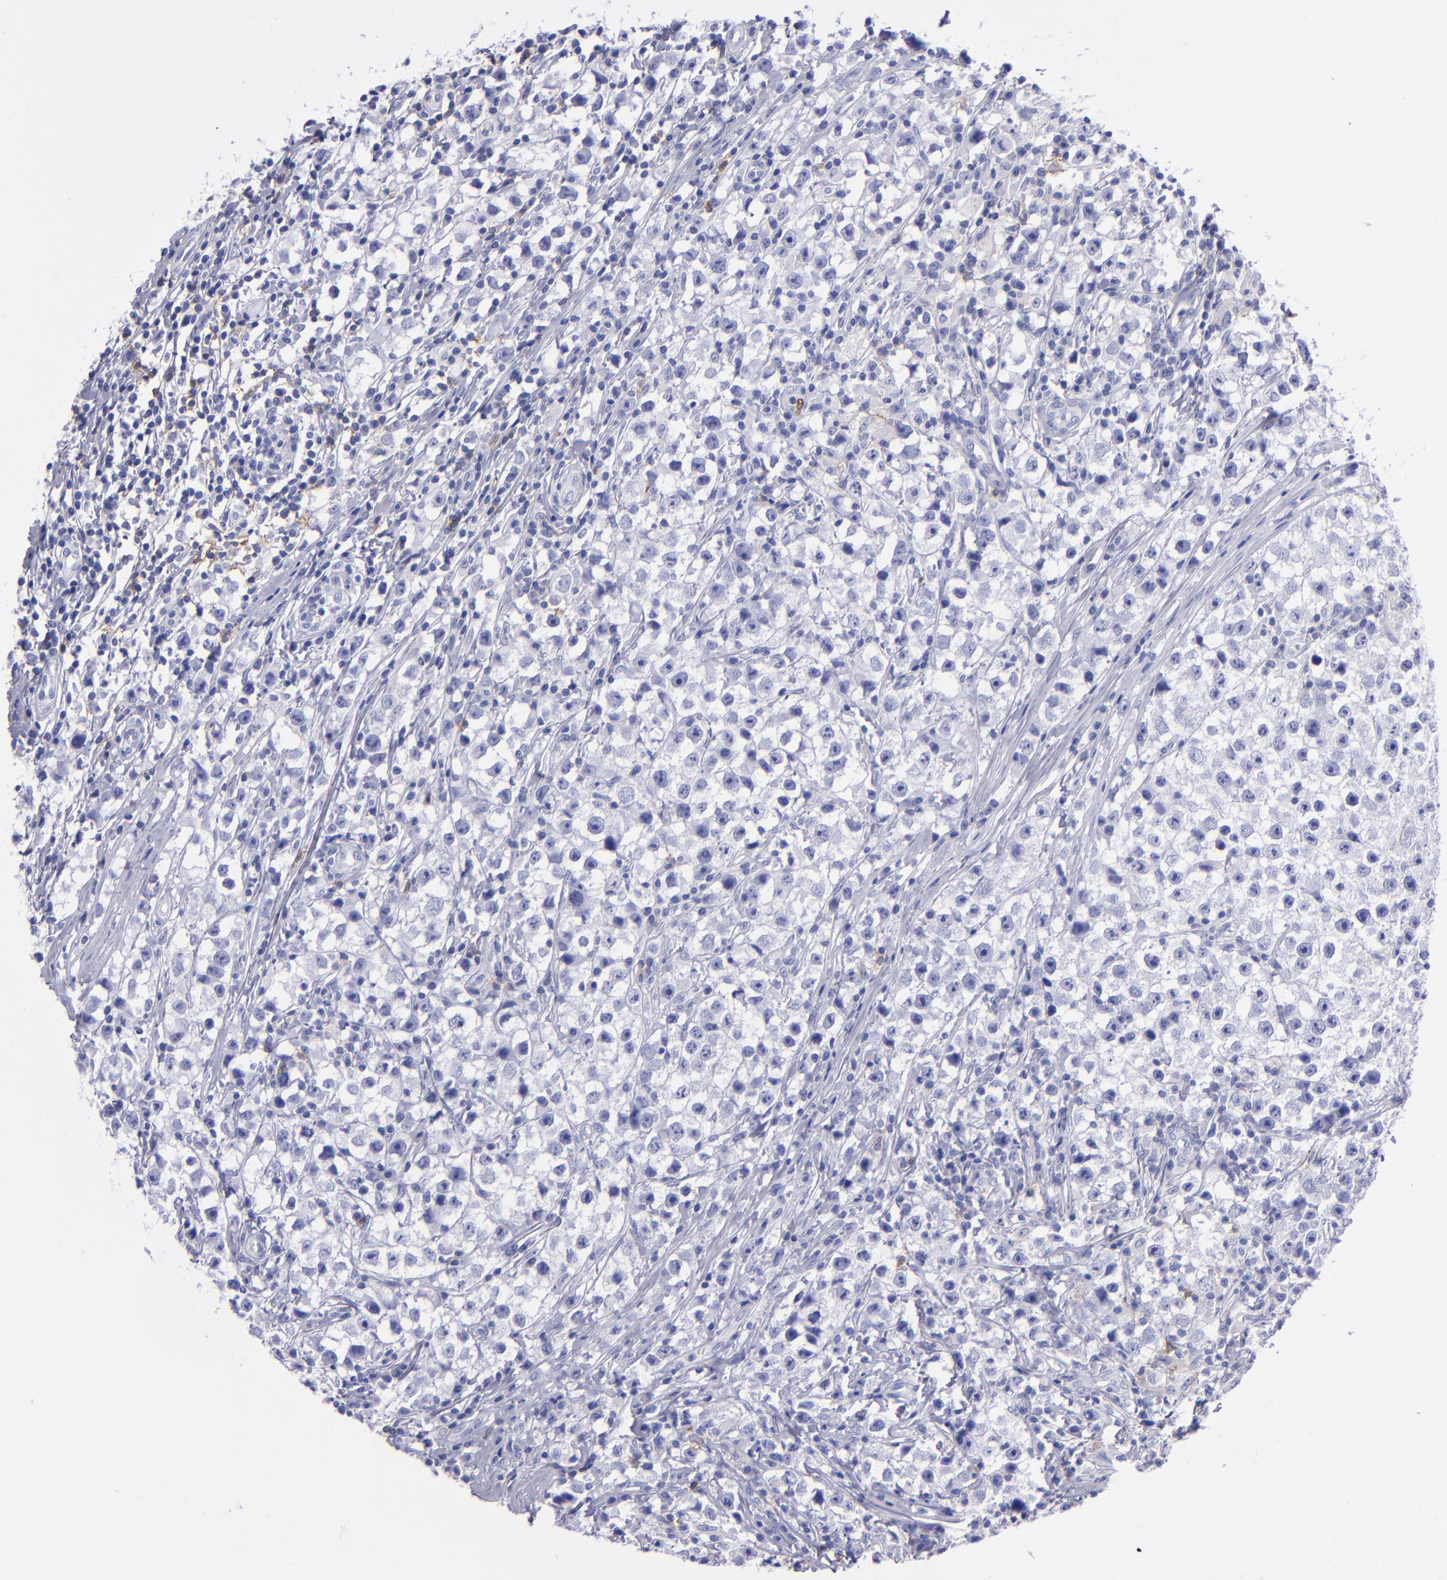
{"staining": {"intensity": "negative", "quantity": "none", "location": "none"}, "tissue": "testis cancer", "cell_type": "Tumor cells", "image_type": "cancer", "snomed": [{"axis": "morphology", "description": "Seminoma, NOS"}, {"axis": "topography", "description": "Testis"}], "caption": "Tumor cells are negative for protein expression in human testis cancer (seminoma). The staining is performed using DAB brown chromogen with nuclei counter-stained in using hematoxylin.", "gene": "CD37", "patient": {"sex": "male", "age": 35}}